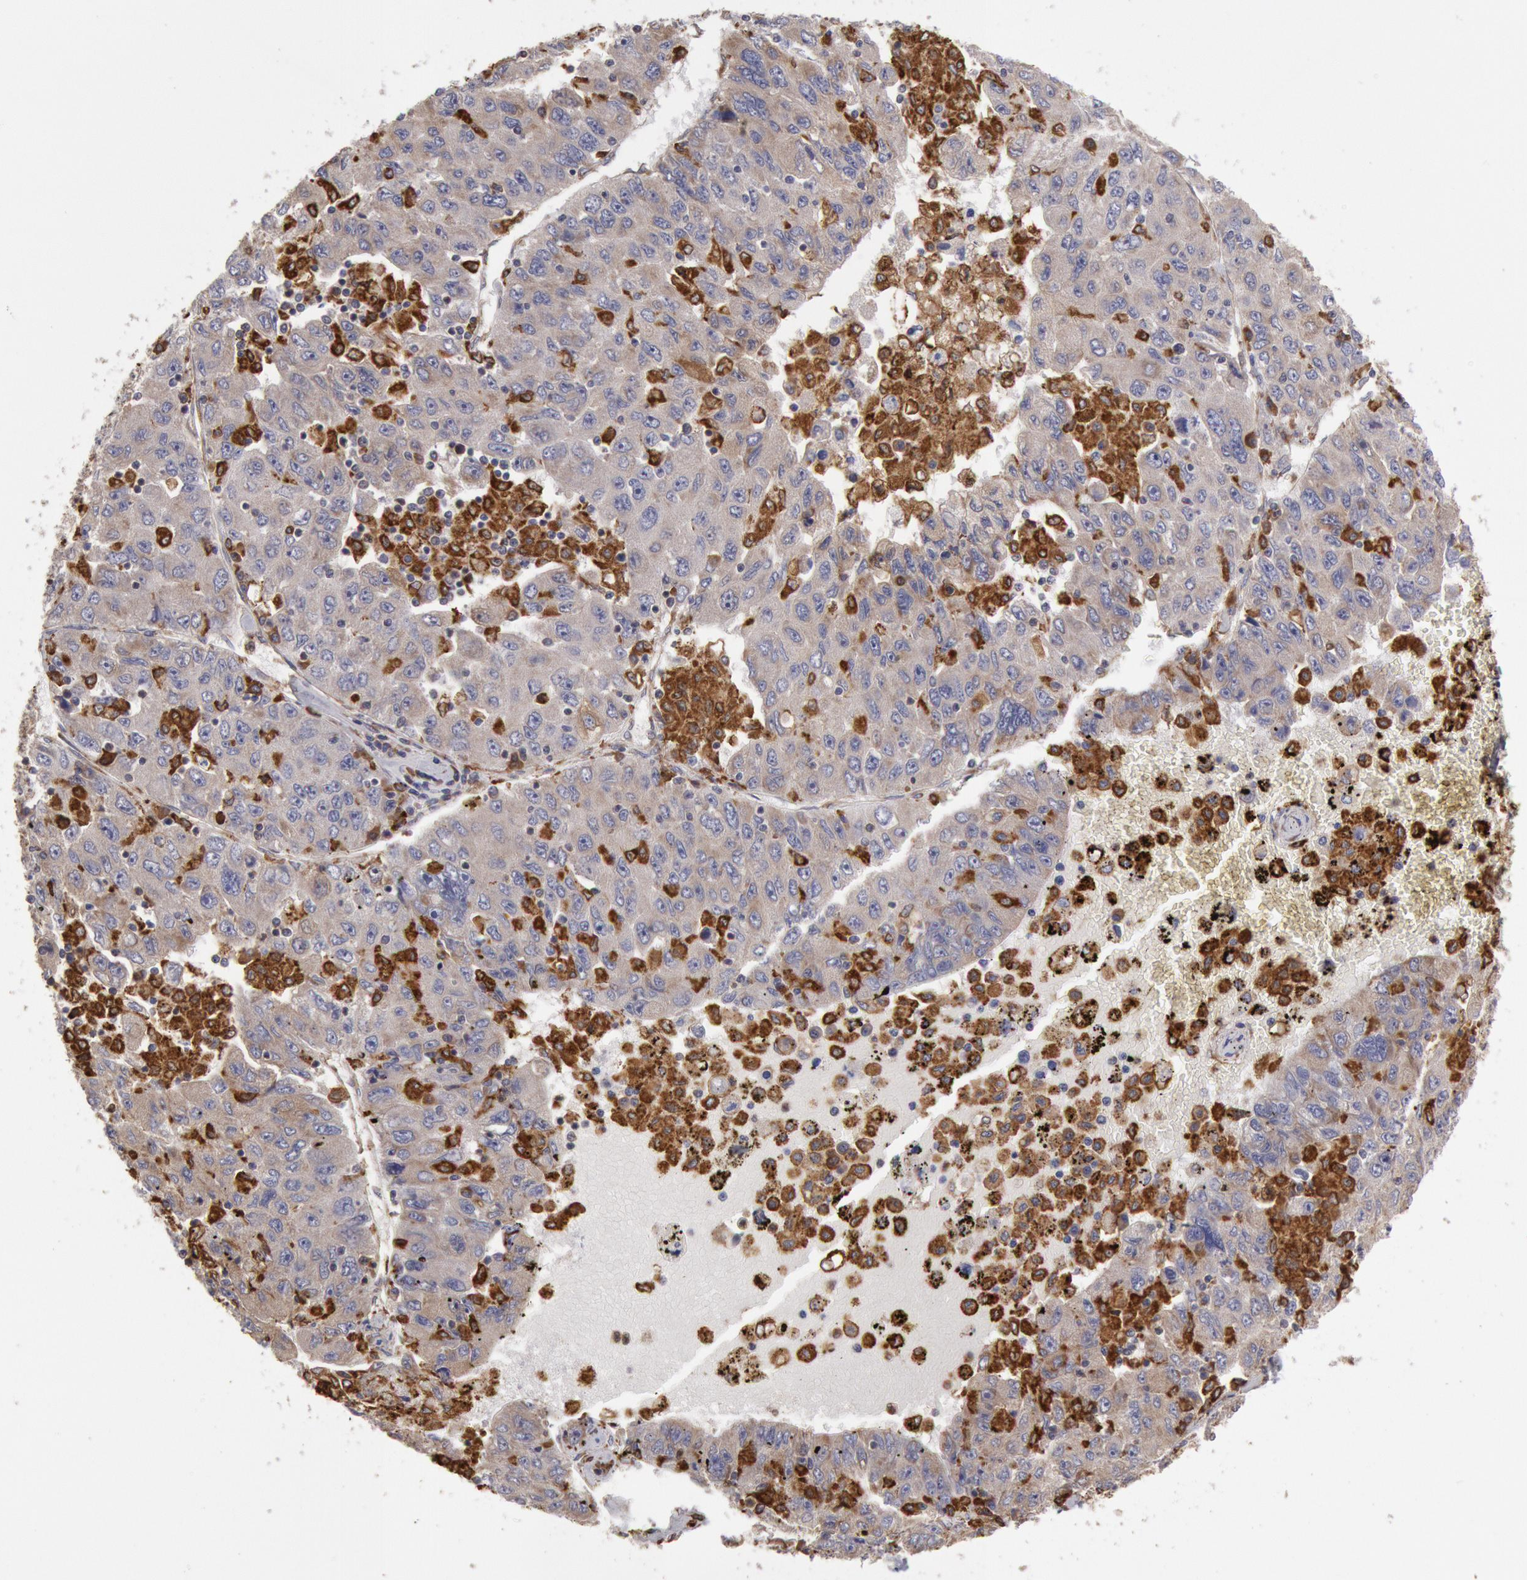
{"staining": {"intensity": "weak", "quantity": ">75%", "location": "cytoplasmic/membranous"}, "tissue": "liver cancer", "cell_type": "Tumor cells", "image_type": "cancer", "snomed": [{"axis": "morphology", "description": "Carcinoma, Hepatocellular, NOS"}, {"axis": "topography", "description": "Liver"}], "caption": "This is a photomicrograph of IHC staining of liver hepatocellular carcinoma, which shows weak expression in the cytoplasmic/membranous of tumor cells.", "gene": "ERP44", "patient": {"sex": "male", "age": 49}}